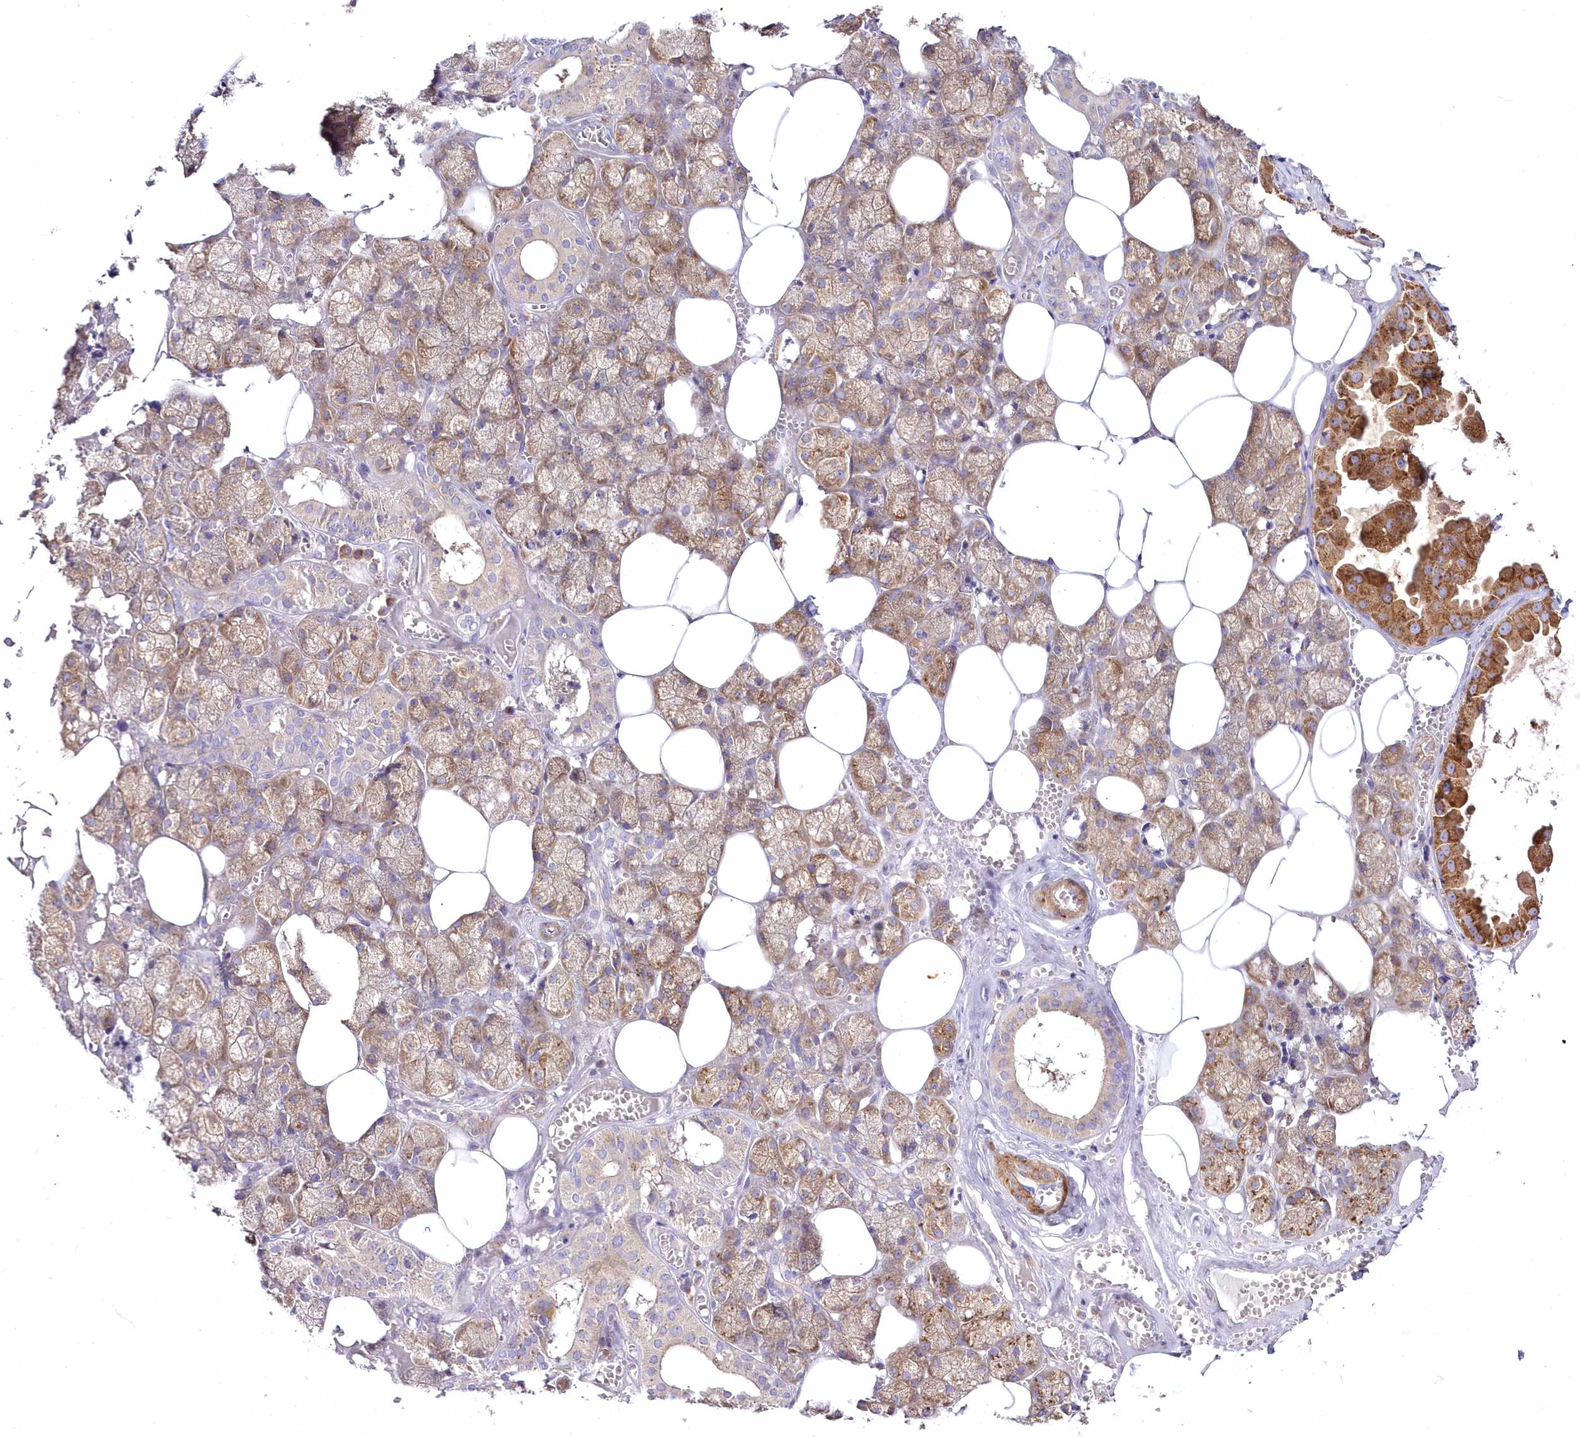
{"staining": {"intensity": "moderate", "quantity": ">75%", "location": "cytoplasmic/membranous"}, "tissue": "salivary gland", "cell_type": "Glandular cells", "image_type": "normal", "snomed": [{"axis": "morphology", "description": "Normal tissue, NOS"}, {"axis": "topography", "description": "Salivary gland"}], "caption": "Human salivary gland stained with a brown dye shows moderate cytoplasmic/membranous positive positivity in about >75% of glandular cells.", "gene": "ARFGEF3", "patient": {"sex": "male", "age": 62}}